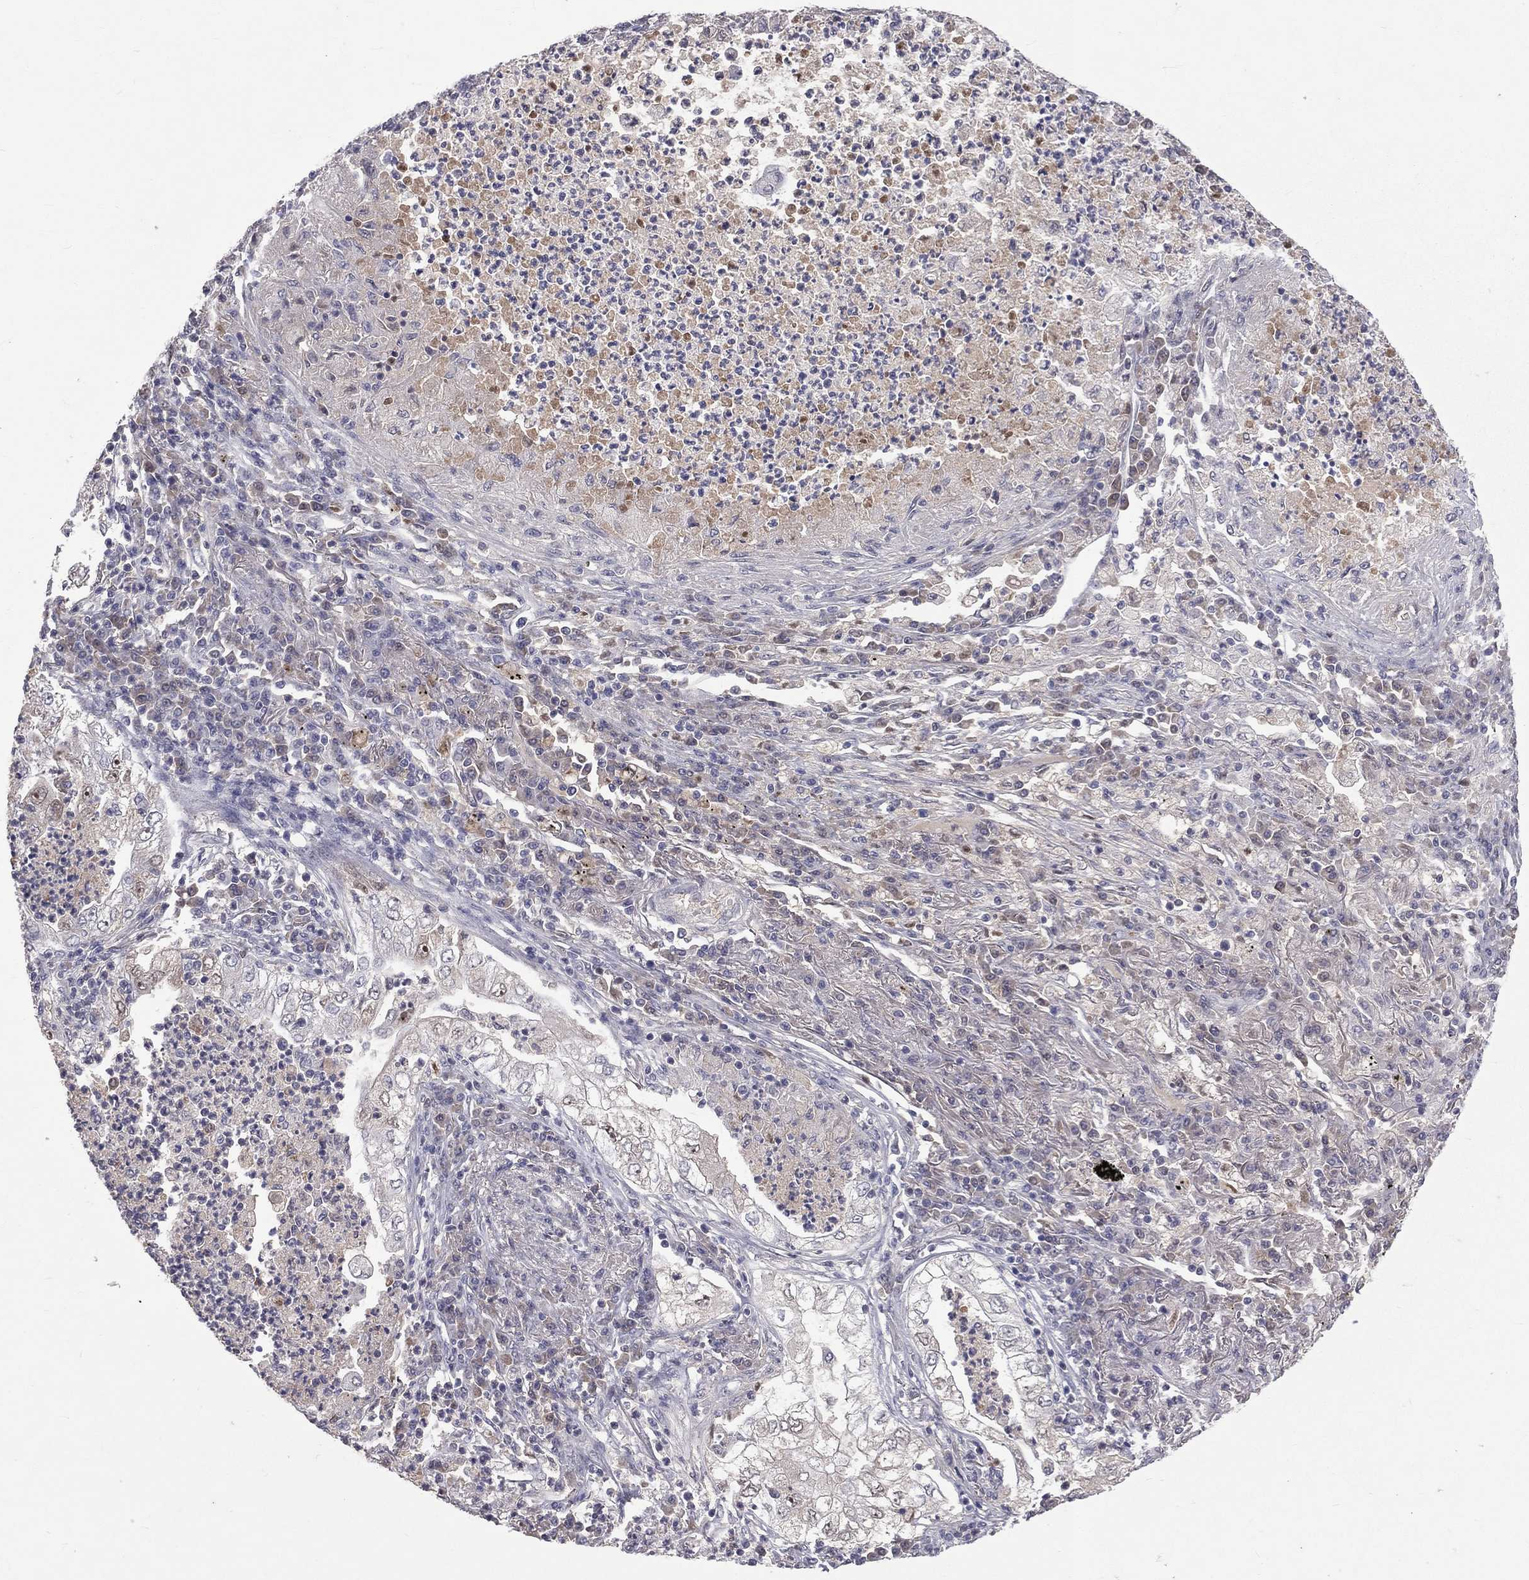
{"staining": {"intensity": "negative", "quantity": "none", "location": "none"}, "tissue": "lung cancer", "cell_type": "Tumor cells", "image_type": "cancer", "snomed": [{"axis": "morphology", "description": "Adenocarcinoma, NOS"}, {"axis": "topography", "description": "Lung"}], "caption": "The photomicrograph shows no staining of tumor cells in lung adenocarcinoma.", "gene": "DSG4", "patient": {"sex": "female", "age": 73}}